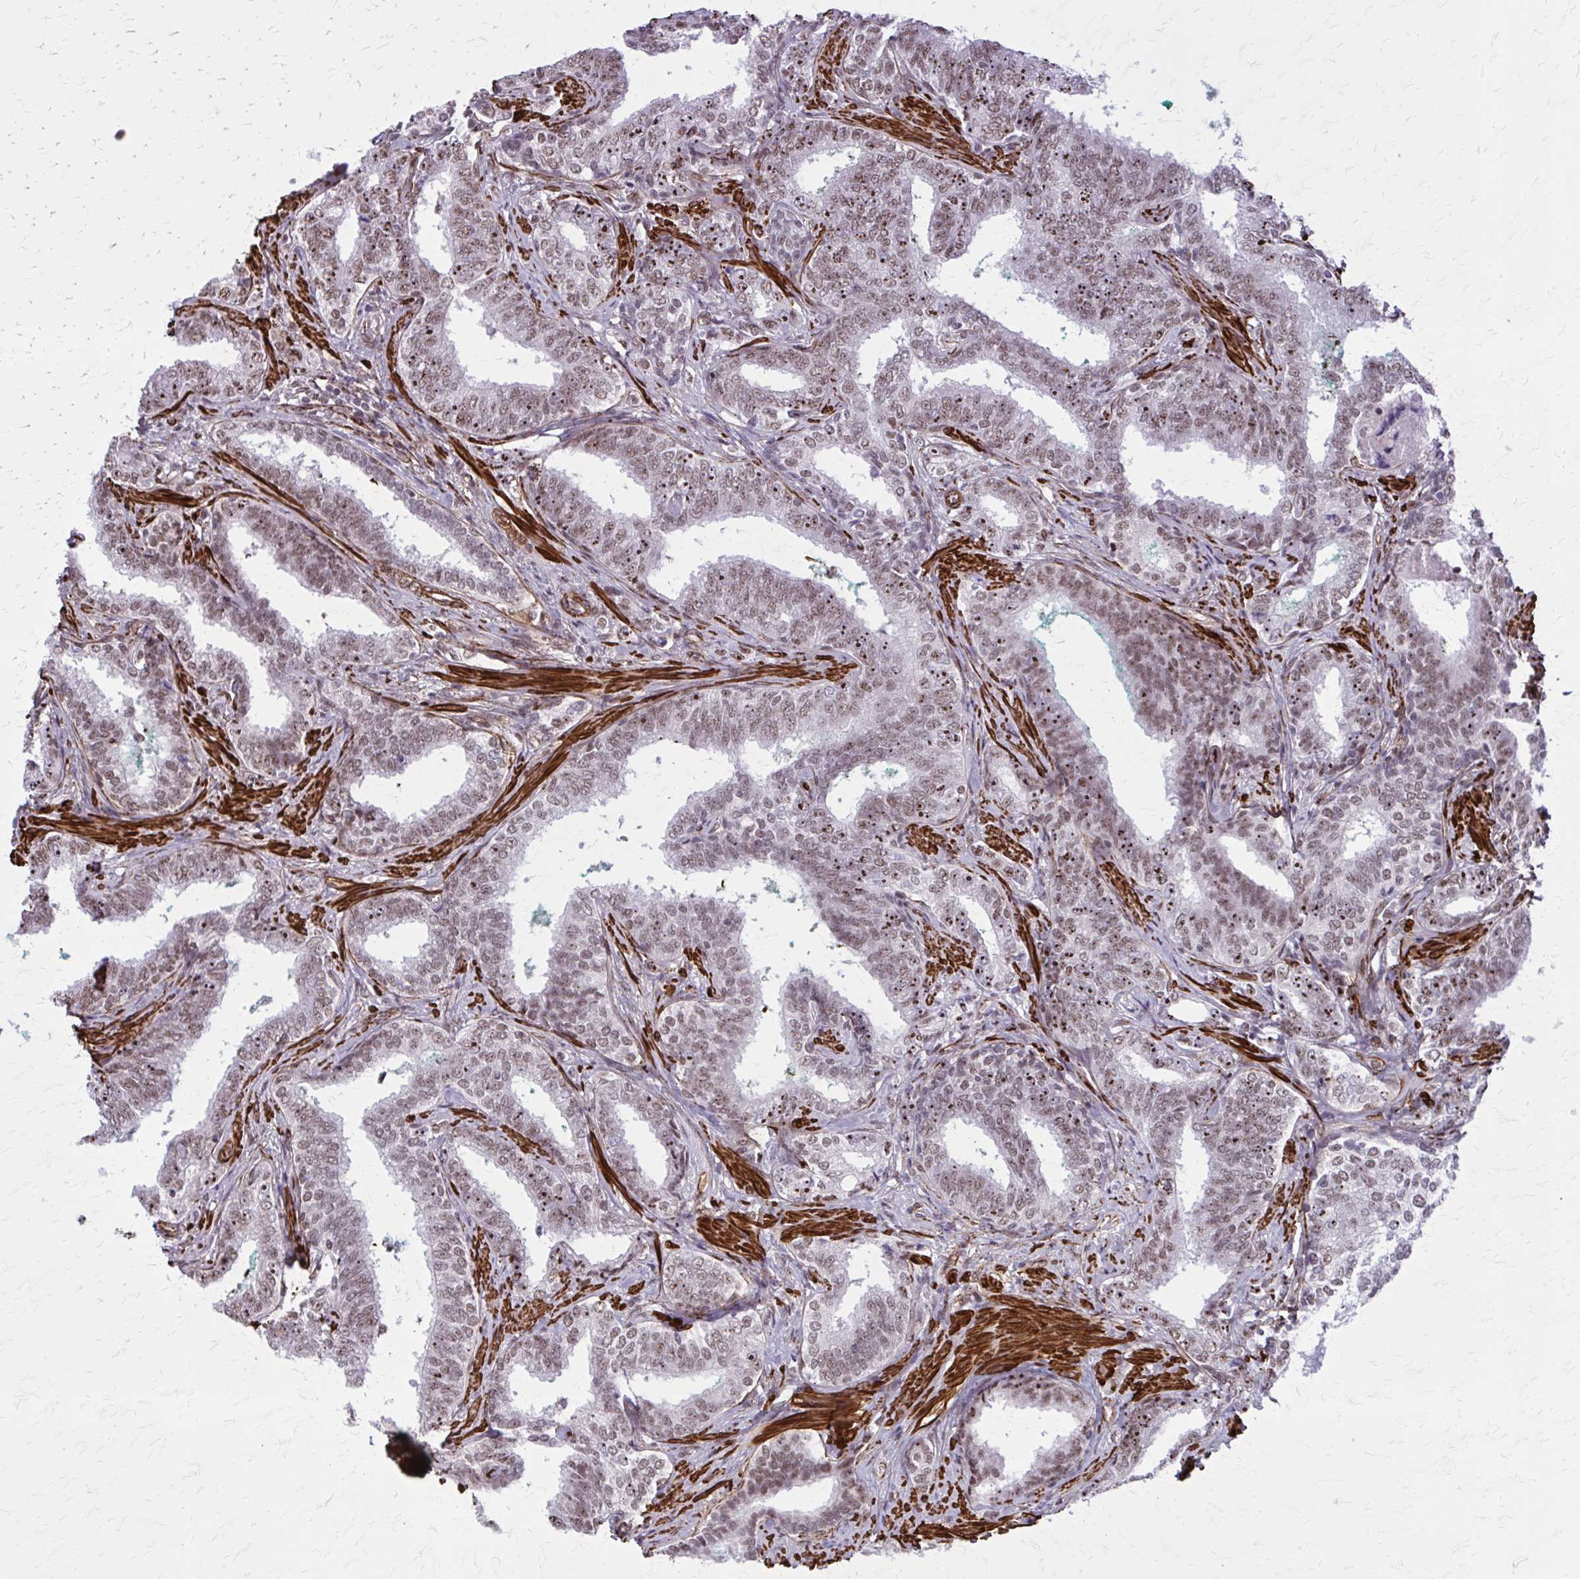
{"staining": {"intensity": "moderate", "quantity": ">75%", "location": "nuclear"}, "tissue": "prostate cancer", "cell_type": "Tumor cells", "image_type": "cancer", "snomed": [{"axis": "morphology", "description": "Adenocarcinoma, High grade"}, {"axis": "topography", "description": "Prostate"}], "caption": "This micrograph exhibits immunohistochemistry staining of prostate cancer (adenocarcinoma (high-grade)), with medium moderate nuclear positivity in about >75% of tumor cells.", "gene": "NRBF2", "patient": {"sex": "male", "age": 72}}